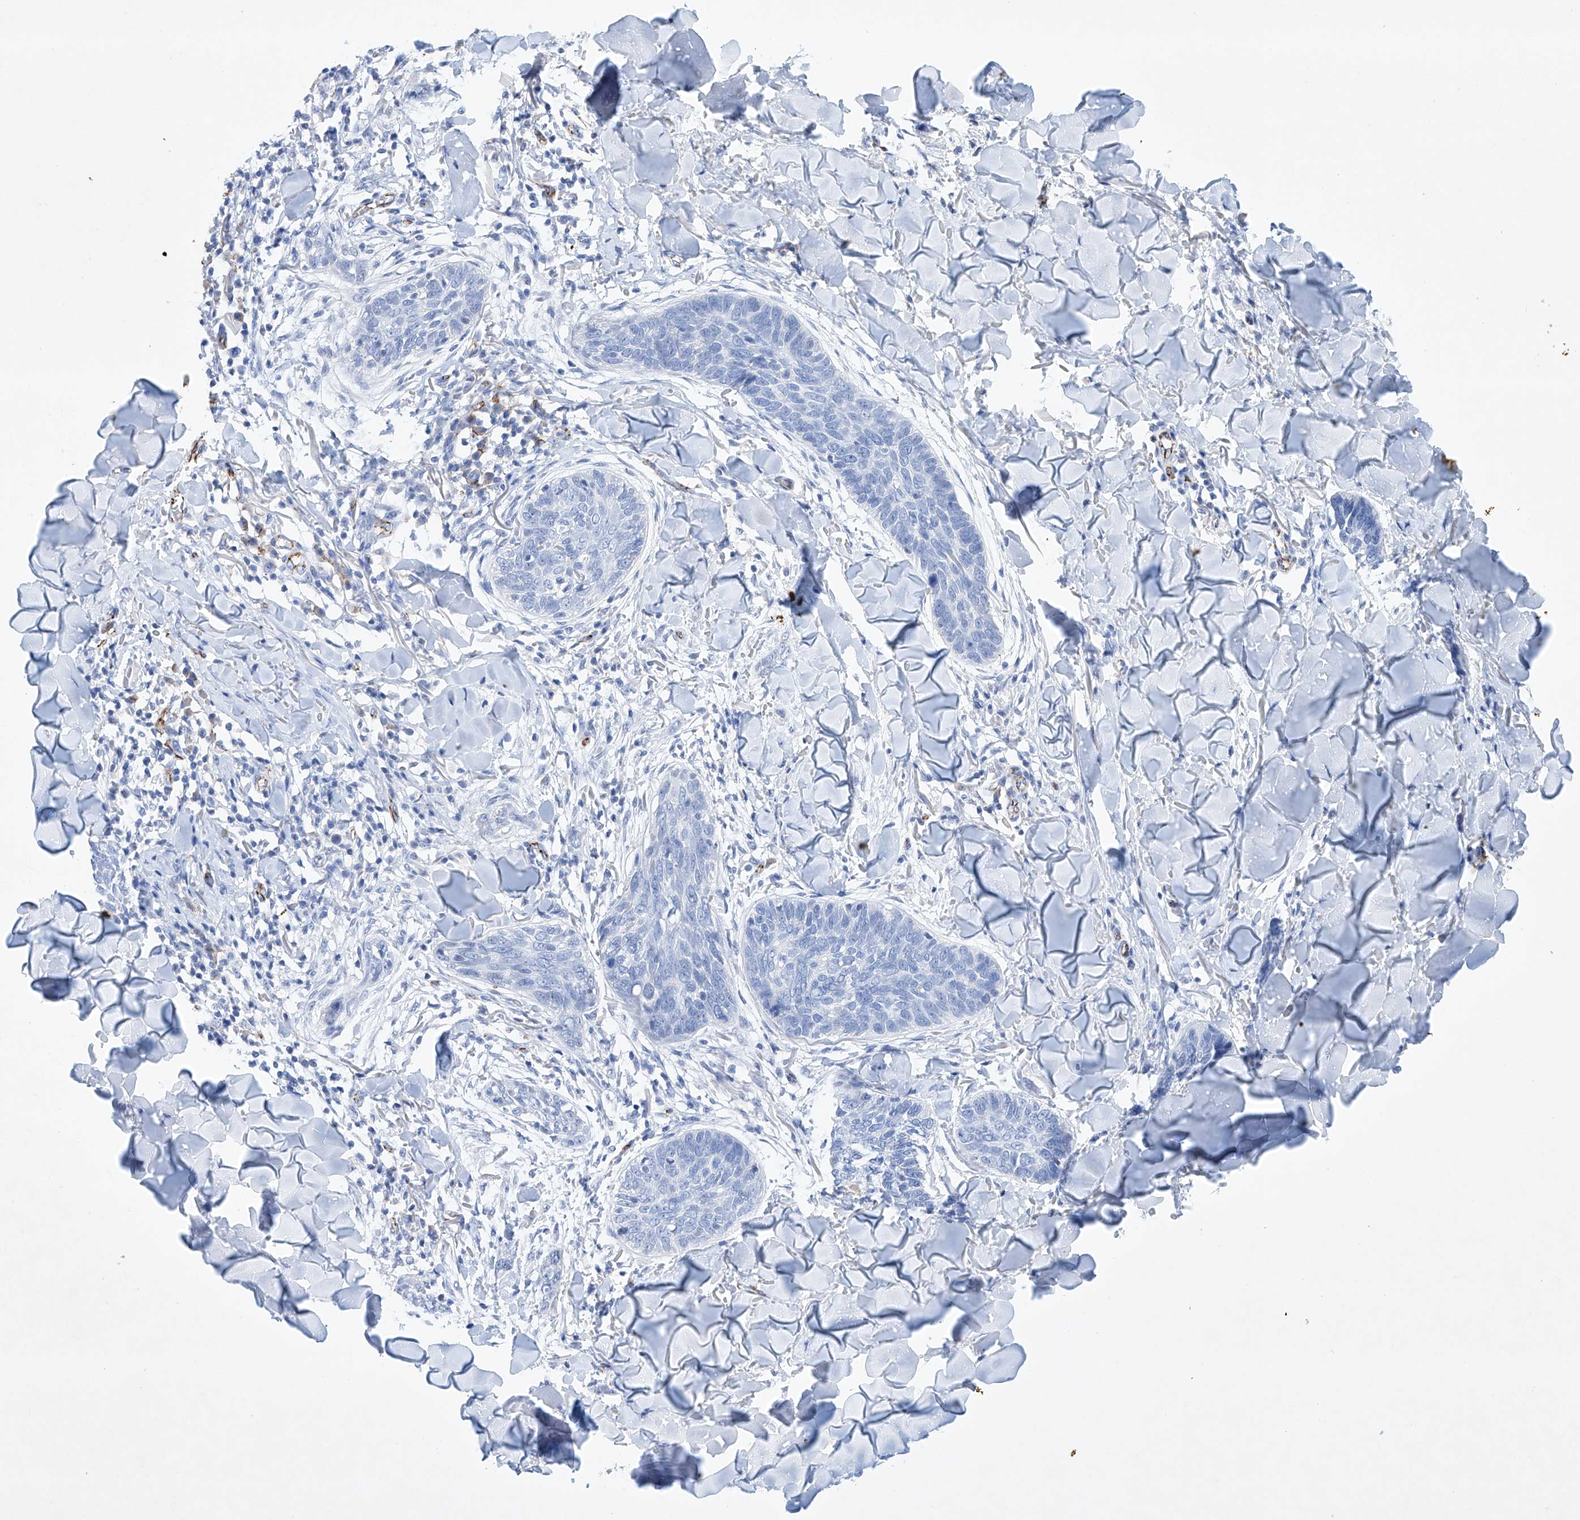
{"staining": {"intensity": "negative", "quantity": "none", "location": "none"}, "tissue": "skin cancer", "cell_type": "Tumor cells", "image_type": "cancer", "snomed": [{"axis": "morphology", "description": "Basal cell carcinoma"}, {"axis": "topography", "description": "Skin"}], "caption": "This is a histopathology image of immunohistochemistry staining of skin basal cell carcinoma, which shows no expression in tumor cells. Brightfield microscopy of immunohistochemistry (IHC) stained with DAB (brown) and hematoxylin (blue), captured at high magnification.", "gene": "ETV7", "patient": {"sex": "male", "age": 85}}